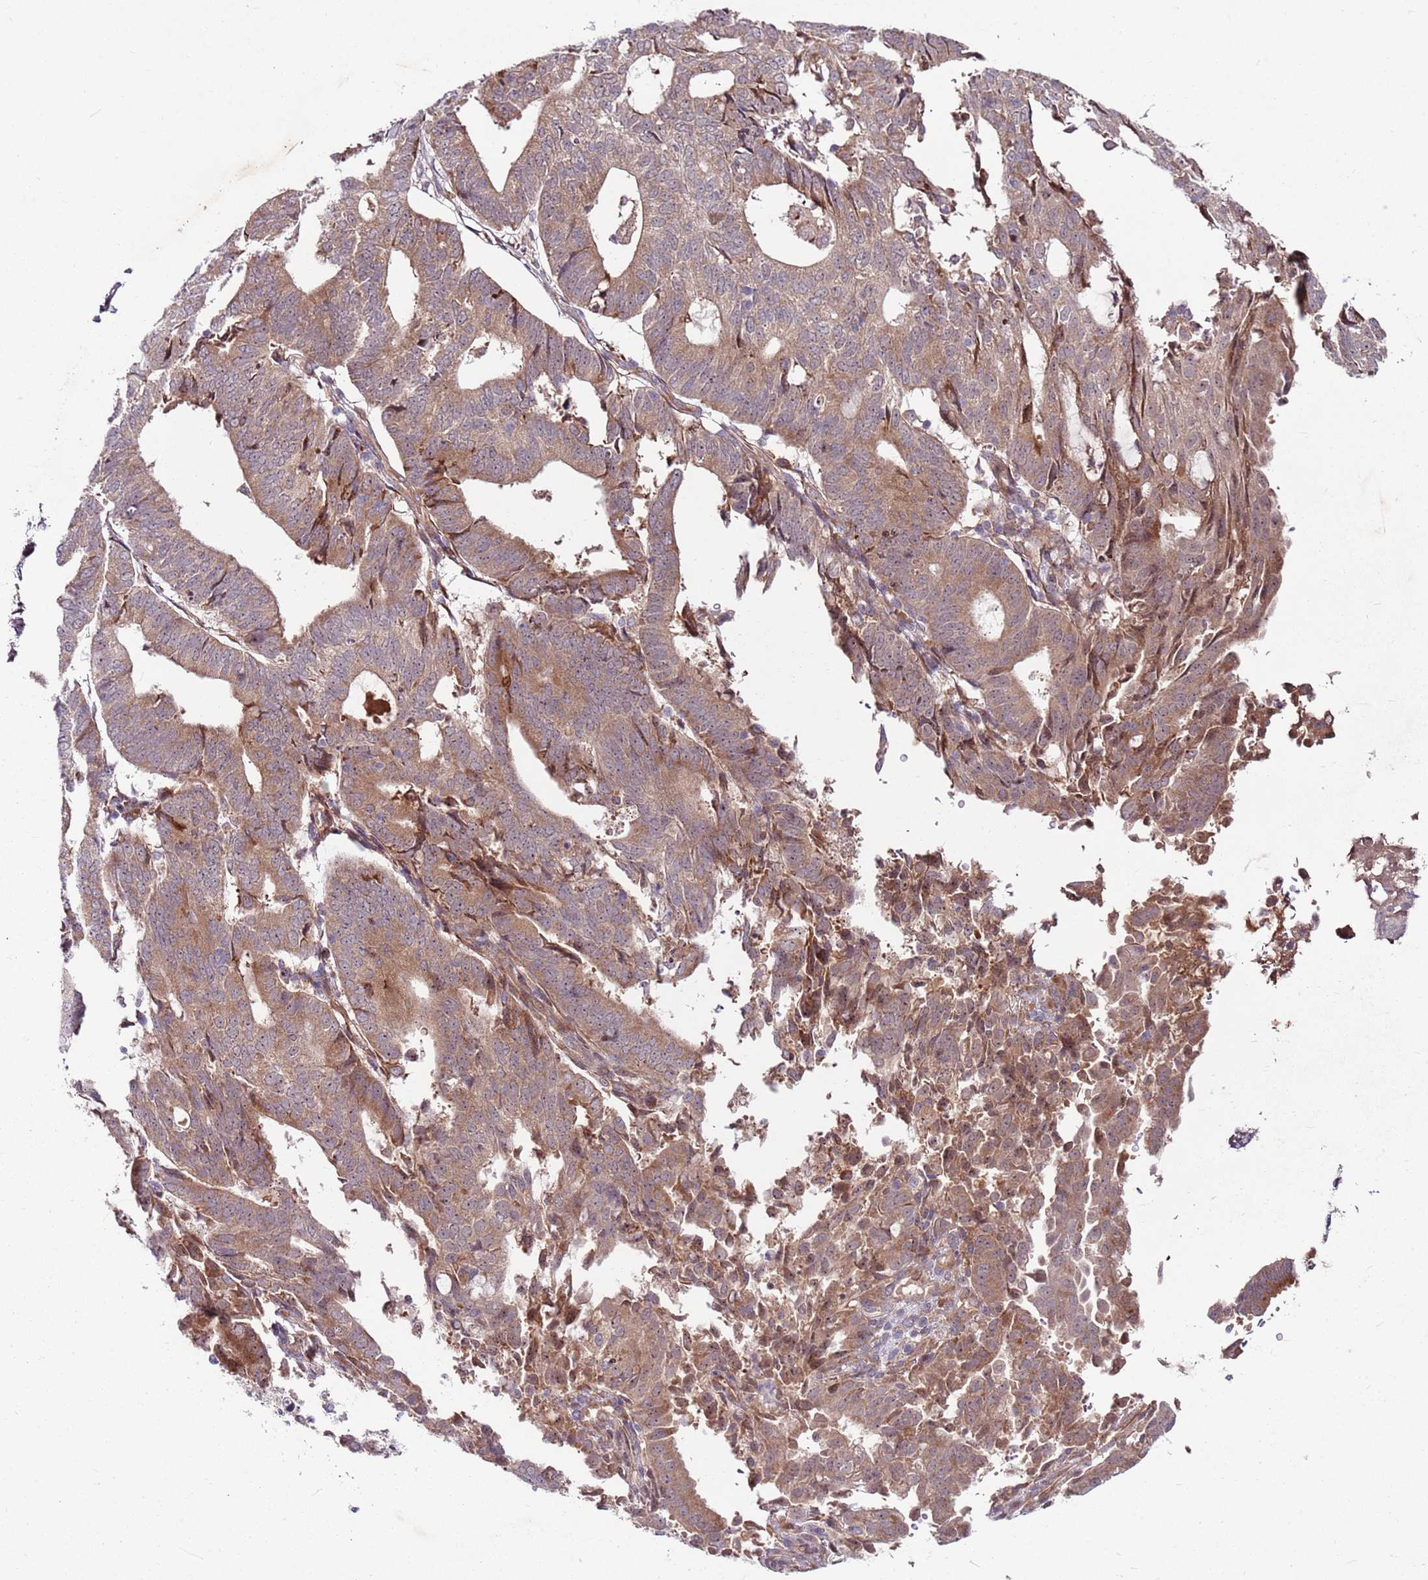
{"staining": {"intensity": "moderate", "quantity": ">75%", "location": "cytoplasmic/membranous"}, "tissue": "endometrial cancer", "cell_type": "Tumor cells", "image_type": "cancer", "snomed": [{"axis": "morphology", "description": "Adenocarcinoma, NOS"}, {"axis": "topography", "description": "Endometrium"}], "caption": "A high-resolution histopathology image shows immunohistochemistry (IHC) staining of endometrial cancer, which reveals moderate cytoplasmic/membranous staining in about >75% of tumor cells.", "gene": "FBXL22", "patient": {"sex": "female", "age": 70}}